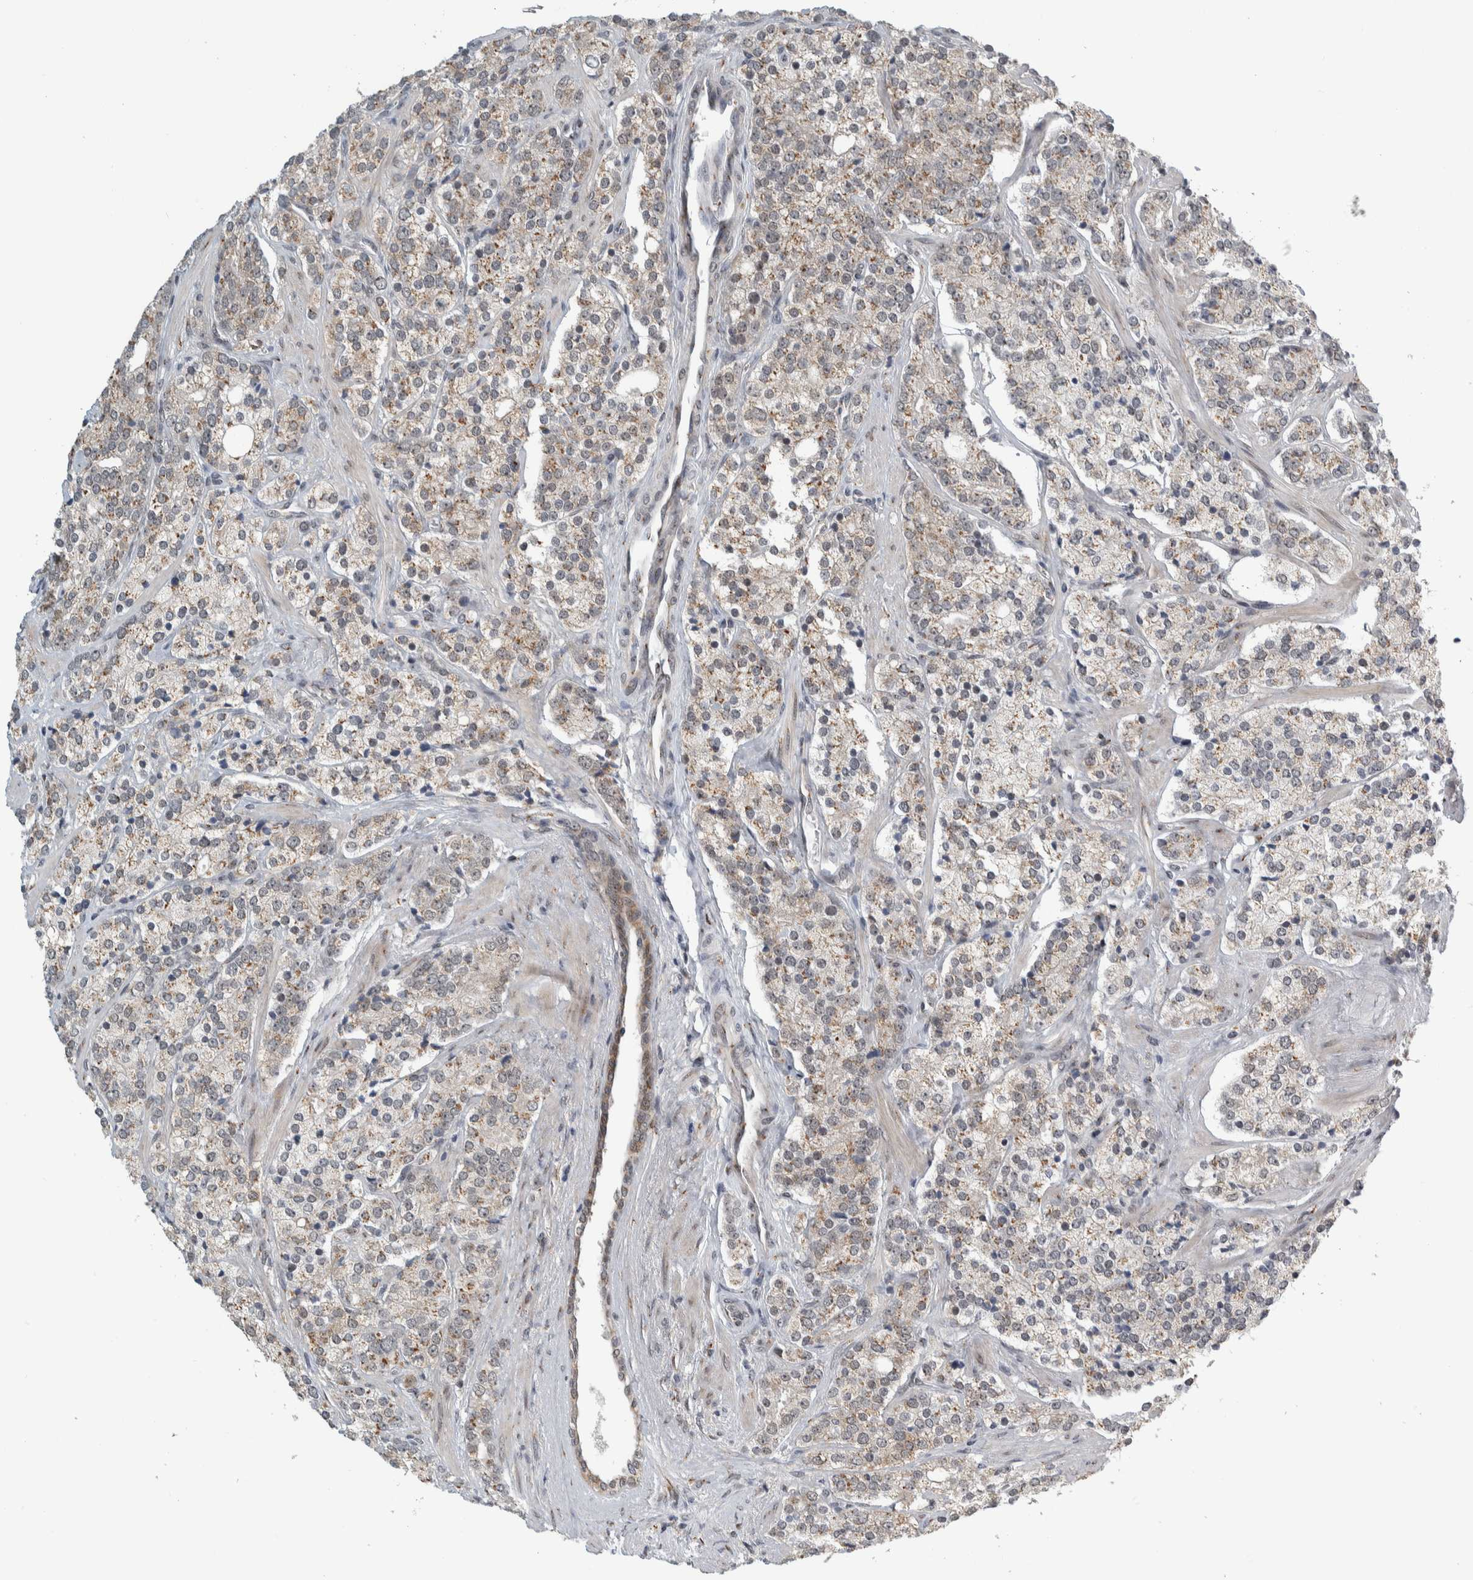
{"staining": {"intensity": "weak", "quantity": "25%-75%", "location": "cytoplasmic/membranous"}, "tissue": "prostate cancer", "cell_type": "Tumor cells", "image_type": "cancer", "snomed": [{"axis": "morphology", "description": "Adenocarcinoma, High grade"}, {"axis": "topography", "description": "Prostate"}], "caption": "Protein analysis of prostate cancer tissue shows weak cytoplasmic/membranous staining in about 25%-75% of tumor cells.", "gene": "ZMYND8", "patient": {"sex": "male", "age": 71}}